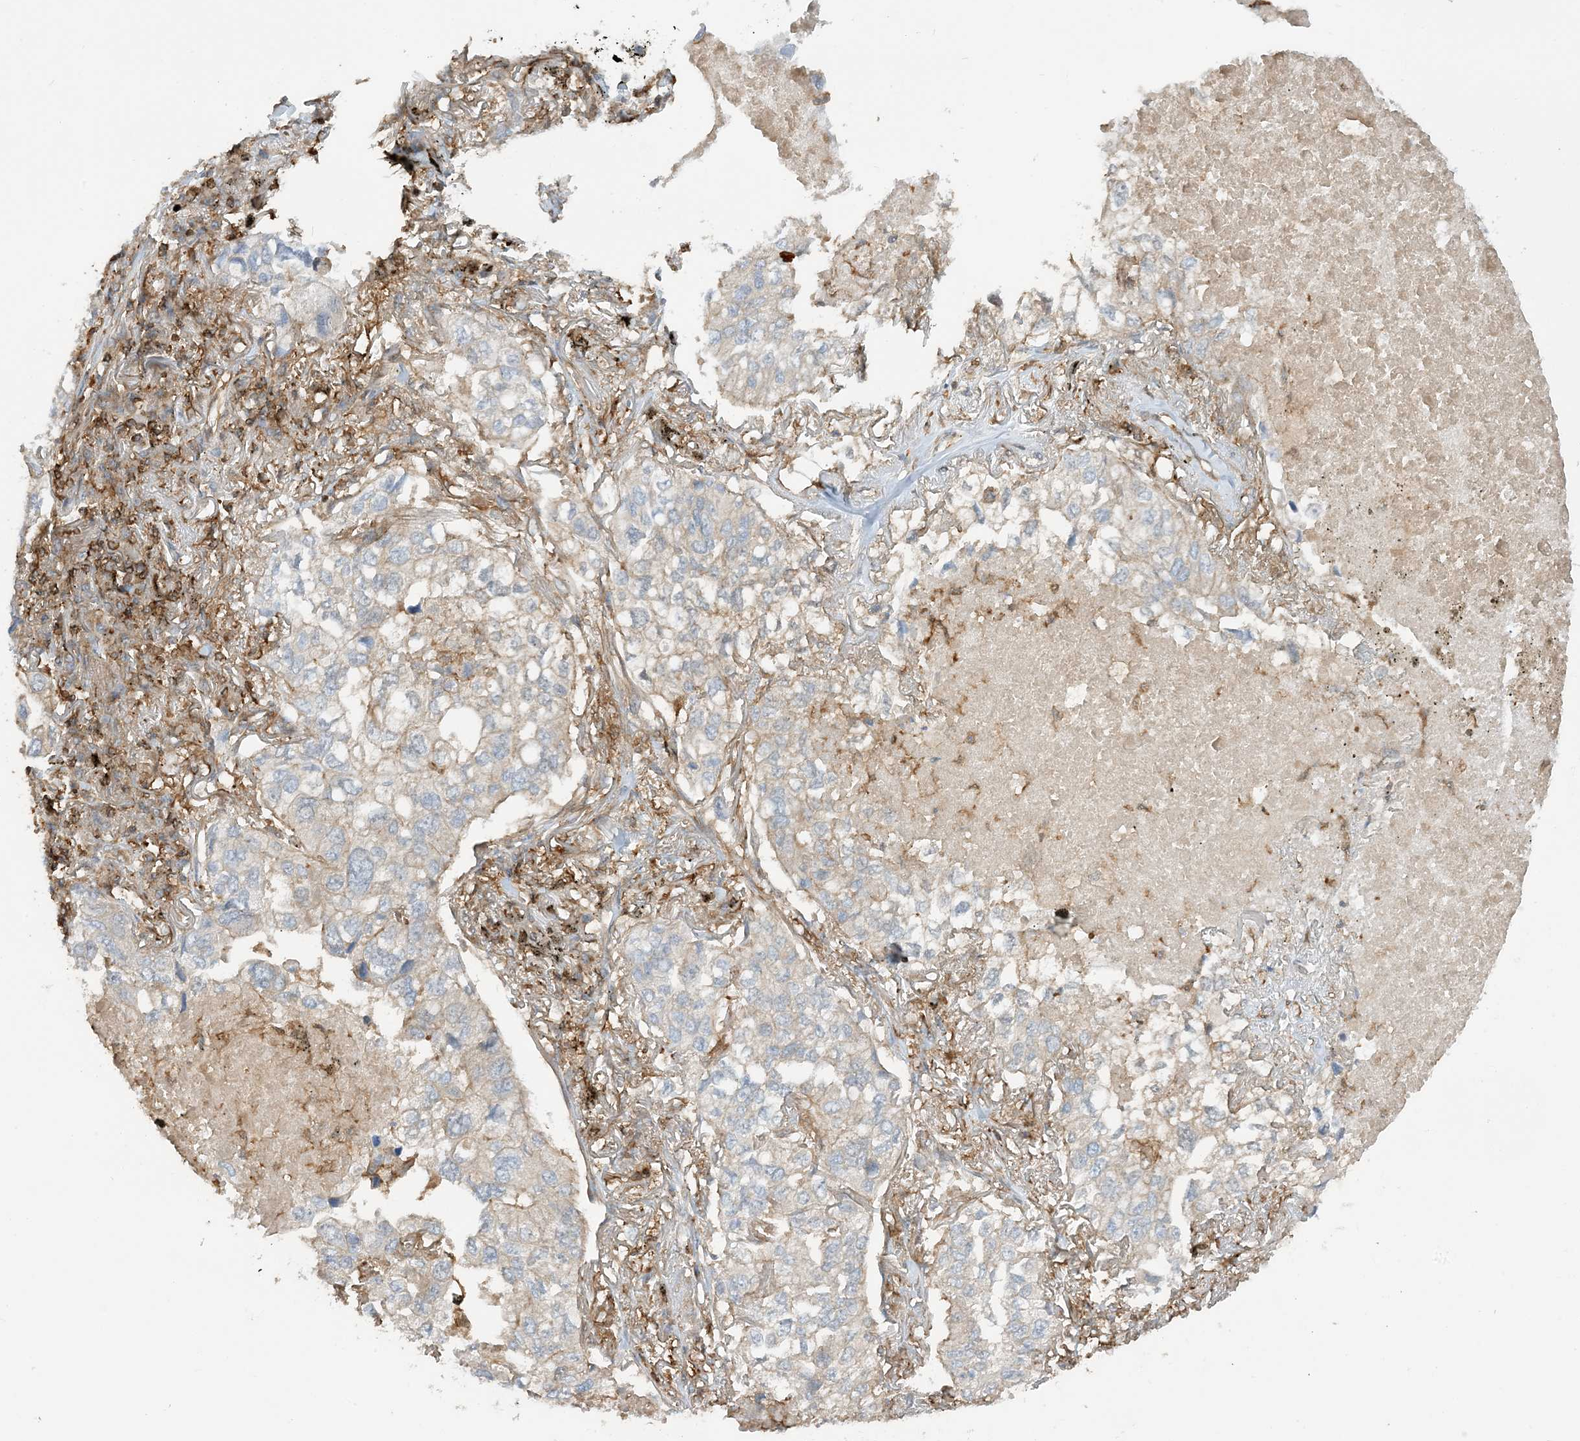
{"staining": {"intensity": "weak", "quantity": "<25%", "location": "cytoplasmic/membranous"}, "tissue": "lung cancer", "cell_type": "Tumor cells", "image_type": "cancer", "snomed": [{"axis": "morphology", "description": "Adenocarcinoma, NOS"}, {"axis": "topography", "description": "Lung"}], "caption": "Tumor cells are negative for brown protein staining in lung cancer.", "gene": "CAPZB", "patient": {"sex": "male", "age": 65}}